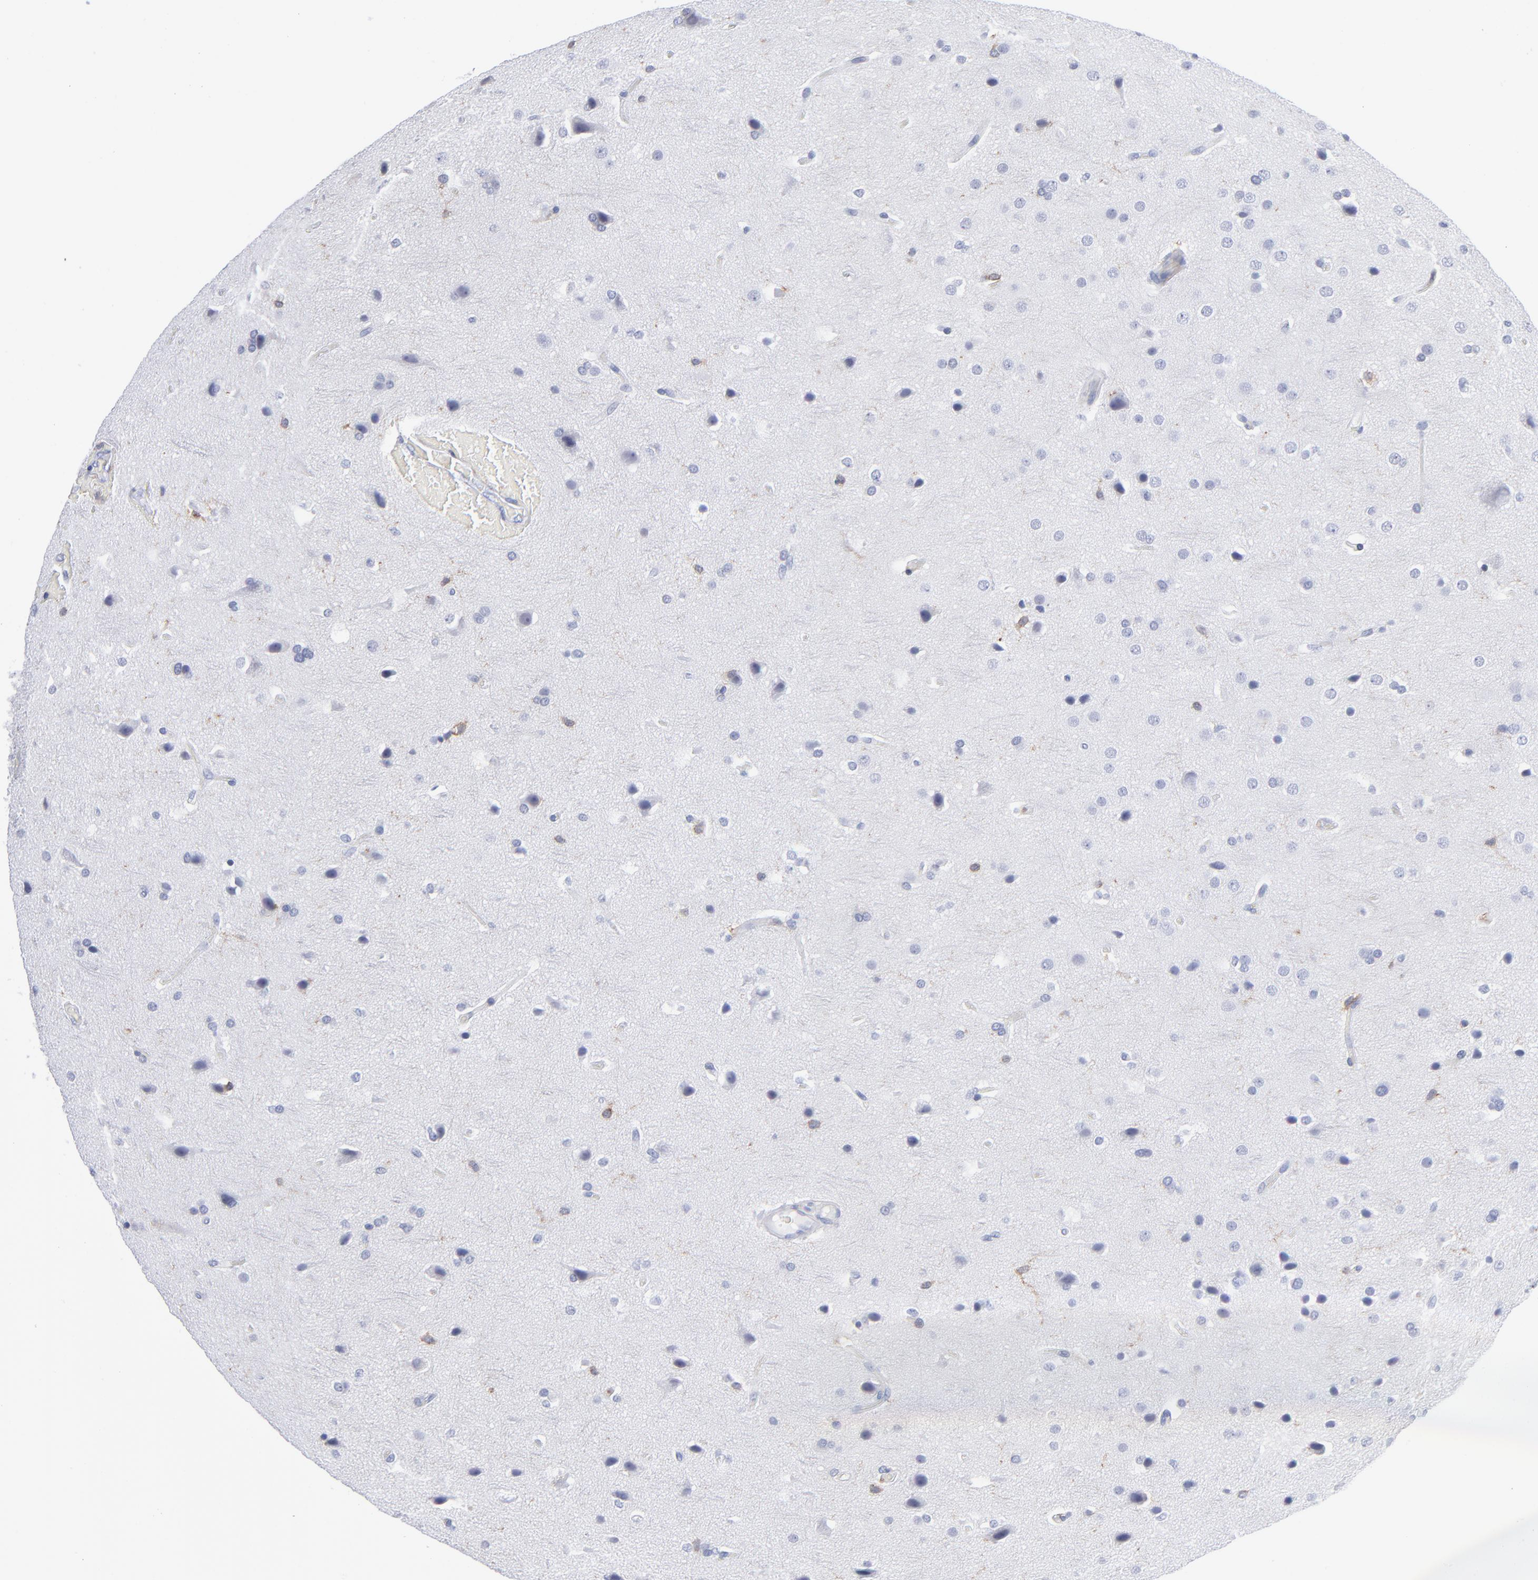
{"staining": {"intensity": "weak", "quantity": "<25%", "location": "cytoplasmic/membranous"}, "tissue": "glioma", "cell_type": "Tumor cells", "image_type": "cancer", "snomed": [{"axis": "morphology", "description": "Glioma, malignant, Low grade"}, {"axis": "topography", "description": "Cerebral cortex"}], "caption": "Human glioma stained for a protein using IHC demonstrates no expression in tumor cells.", "gene": "LAT2", "patient": {"sex": "female", "age": 47}}